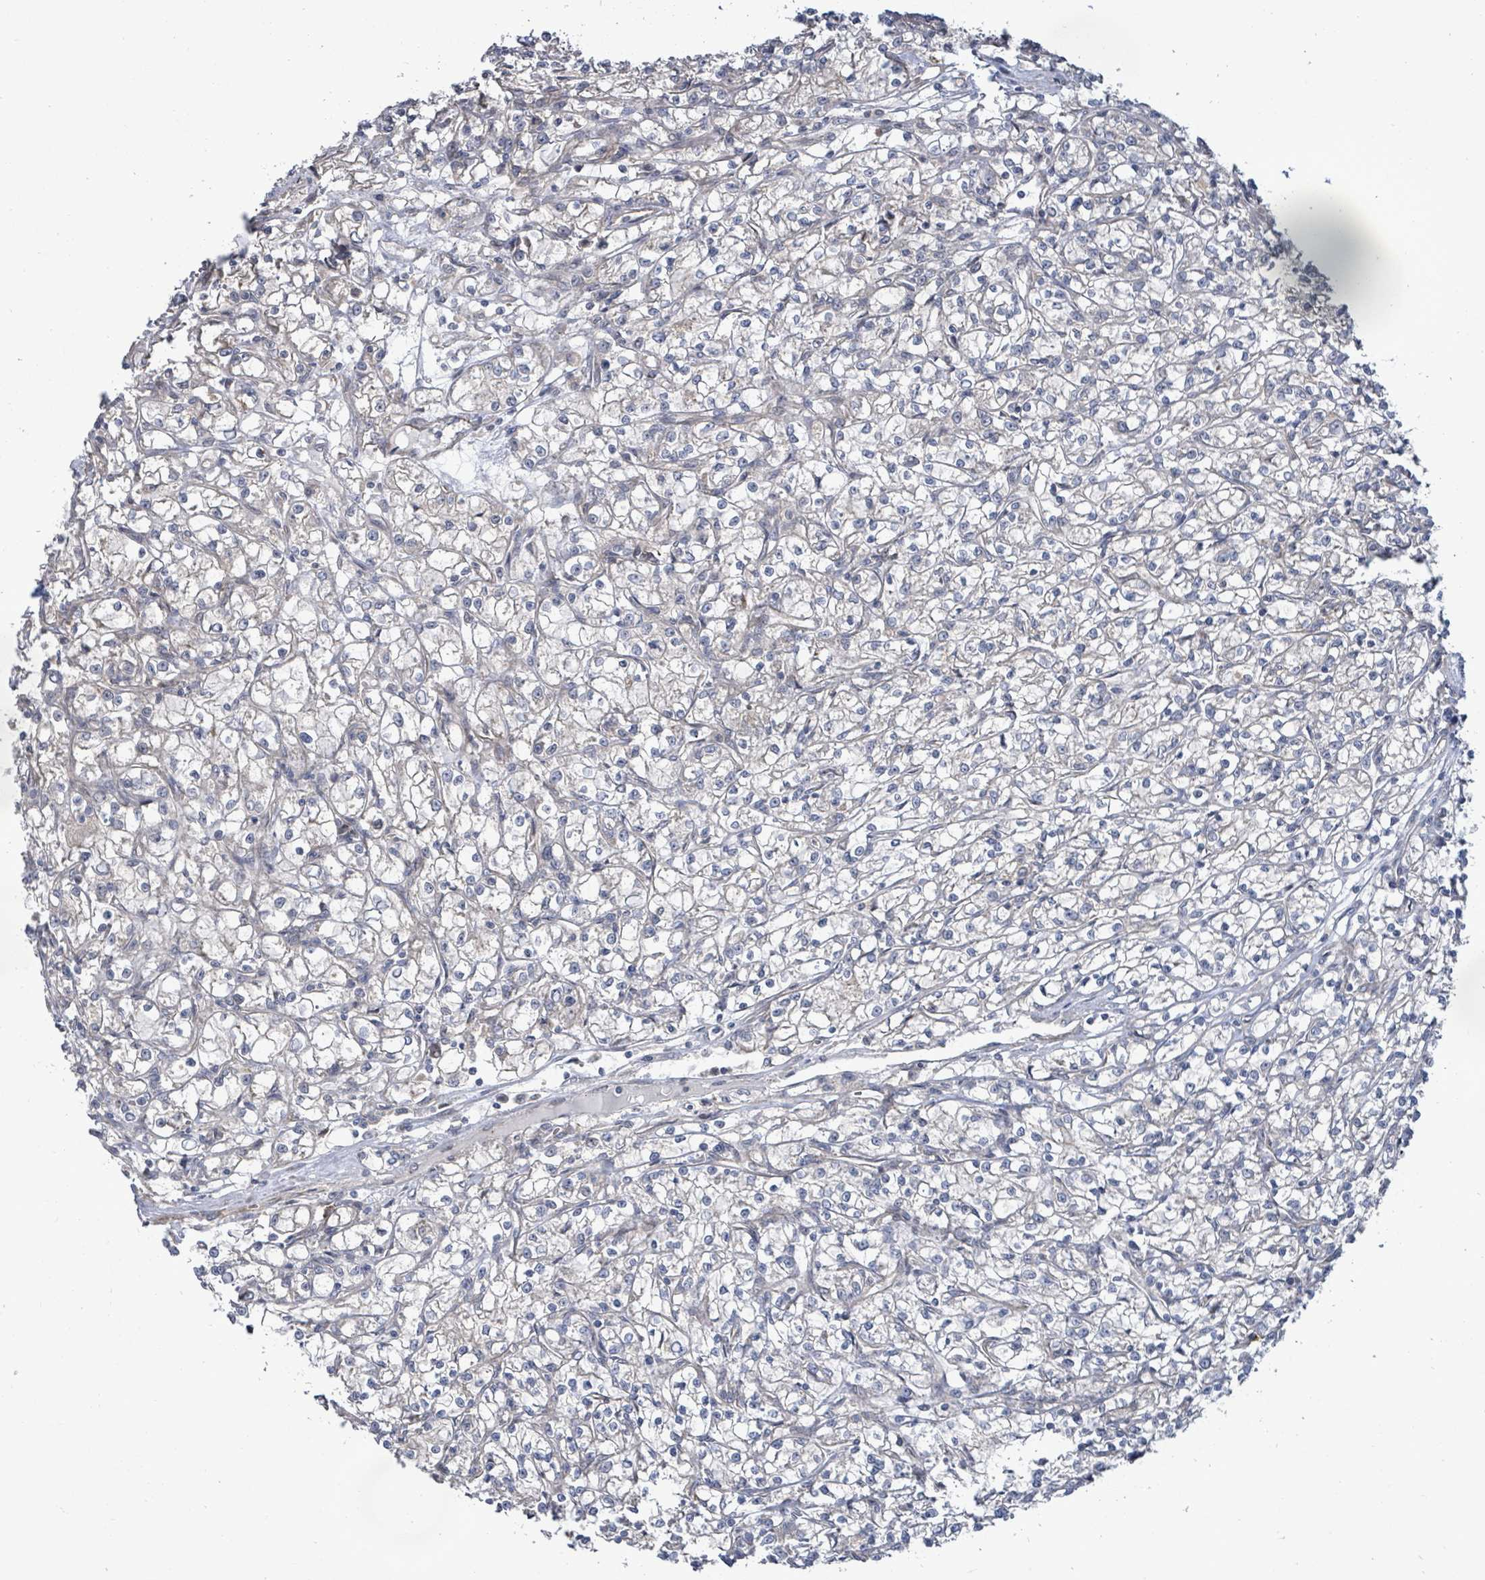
{"staining": {"intensity": "negative", "quantity": "none", "location": "none"}, "tissue": "renal cancer", "cell_type": "Tumor cells", "image_type": "cancer", "snomed": [{"axis": "morphology", "description": "Adenocarcinoma, NOS"}, {"axis": "topography", "description": "Kidney"}], "caption": "Immunohistochemical staining of human adenocarcinoma (renal) demonstrates no significant expression in tumor cells. (DAB IHC with hematoxylin counter stain).", "gene": "KBTBD11", "patient": {"sex": "female", "age": 59}}